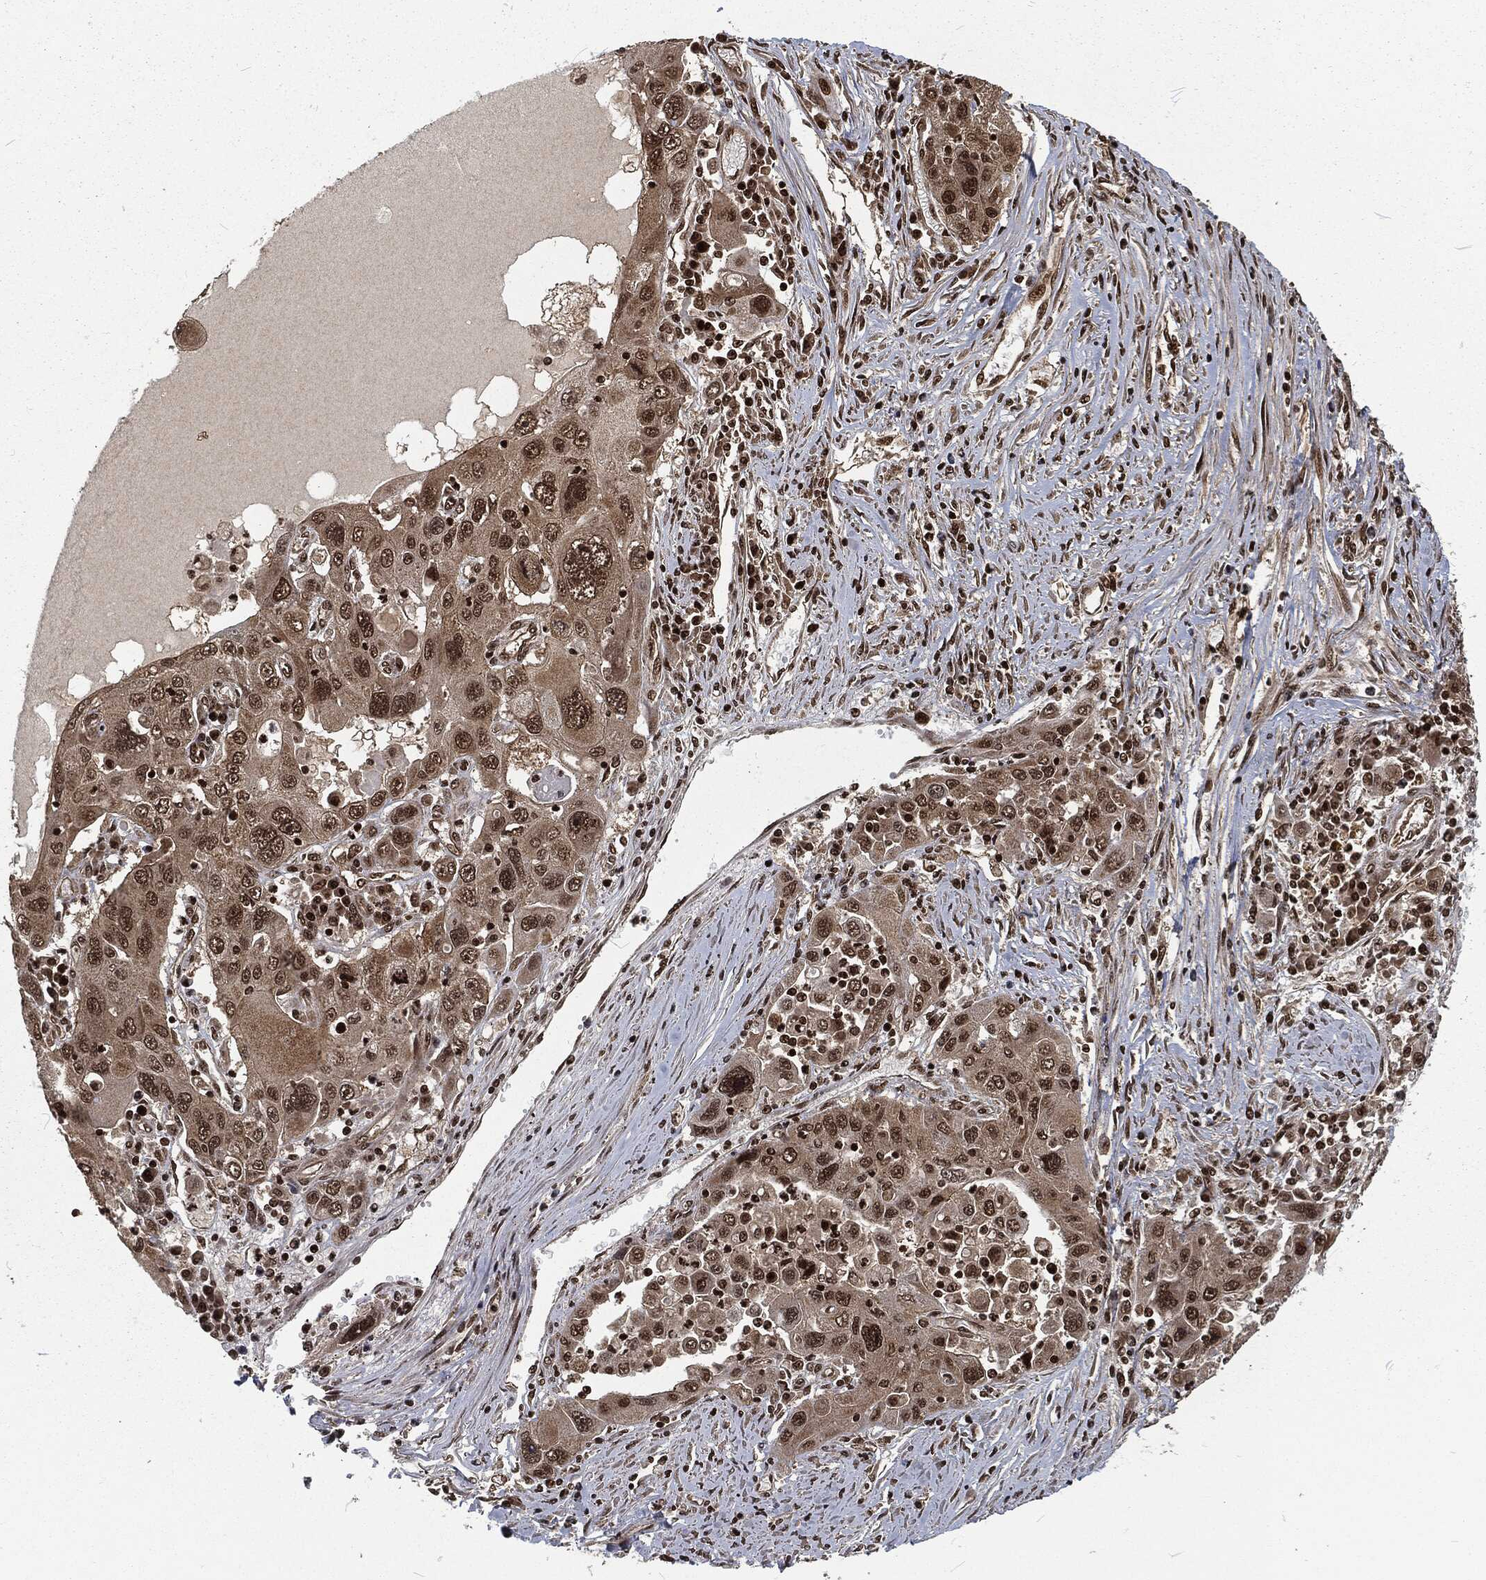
{"staining": {"intensity": "strong", "quantity": "25%-75%", "location": "nuclear"}, "tissue": "stomach cancer", "cell_type": "Tumor cells", "image_type": "cancer", "snomed": [{"axis": "morphology", "description": "Adenocarcinoma, NOS"}, {"axis": "topography", "description": "Stomach"}], "caption": "Immunohistochemistry (DAB) staining of stomach cancer displays strong nuclear protein positivity in approximately 25%-75% of tumor cells. The staining was performed using DAB to visualize the protein expression in brown, while the nuclei were stained in blue with hematoxylin (Magnification: 20x).", "gene": "NGRN", "patient": {"sex": "male", "age": 56}}